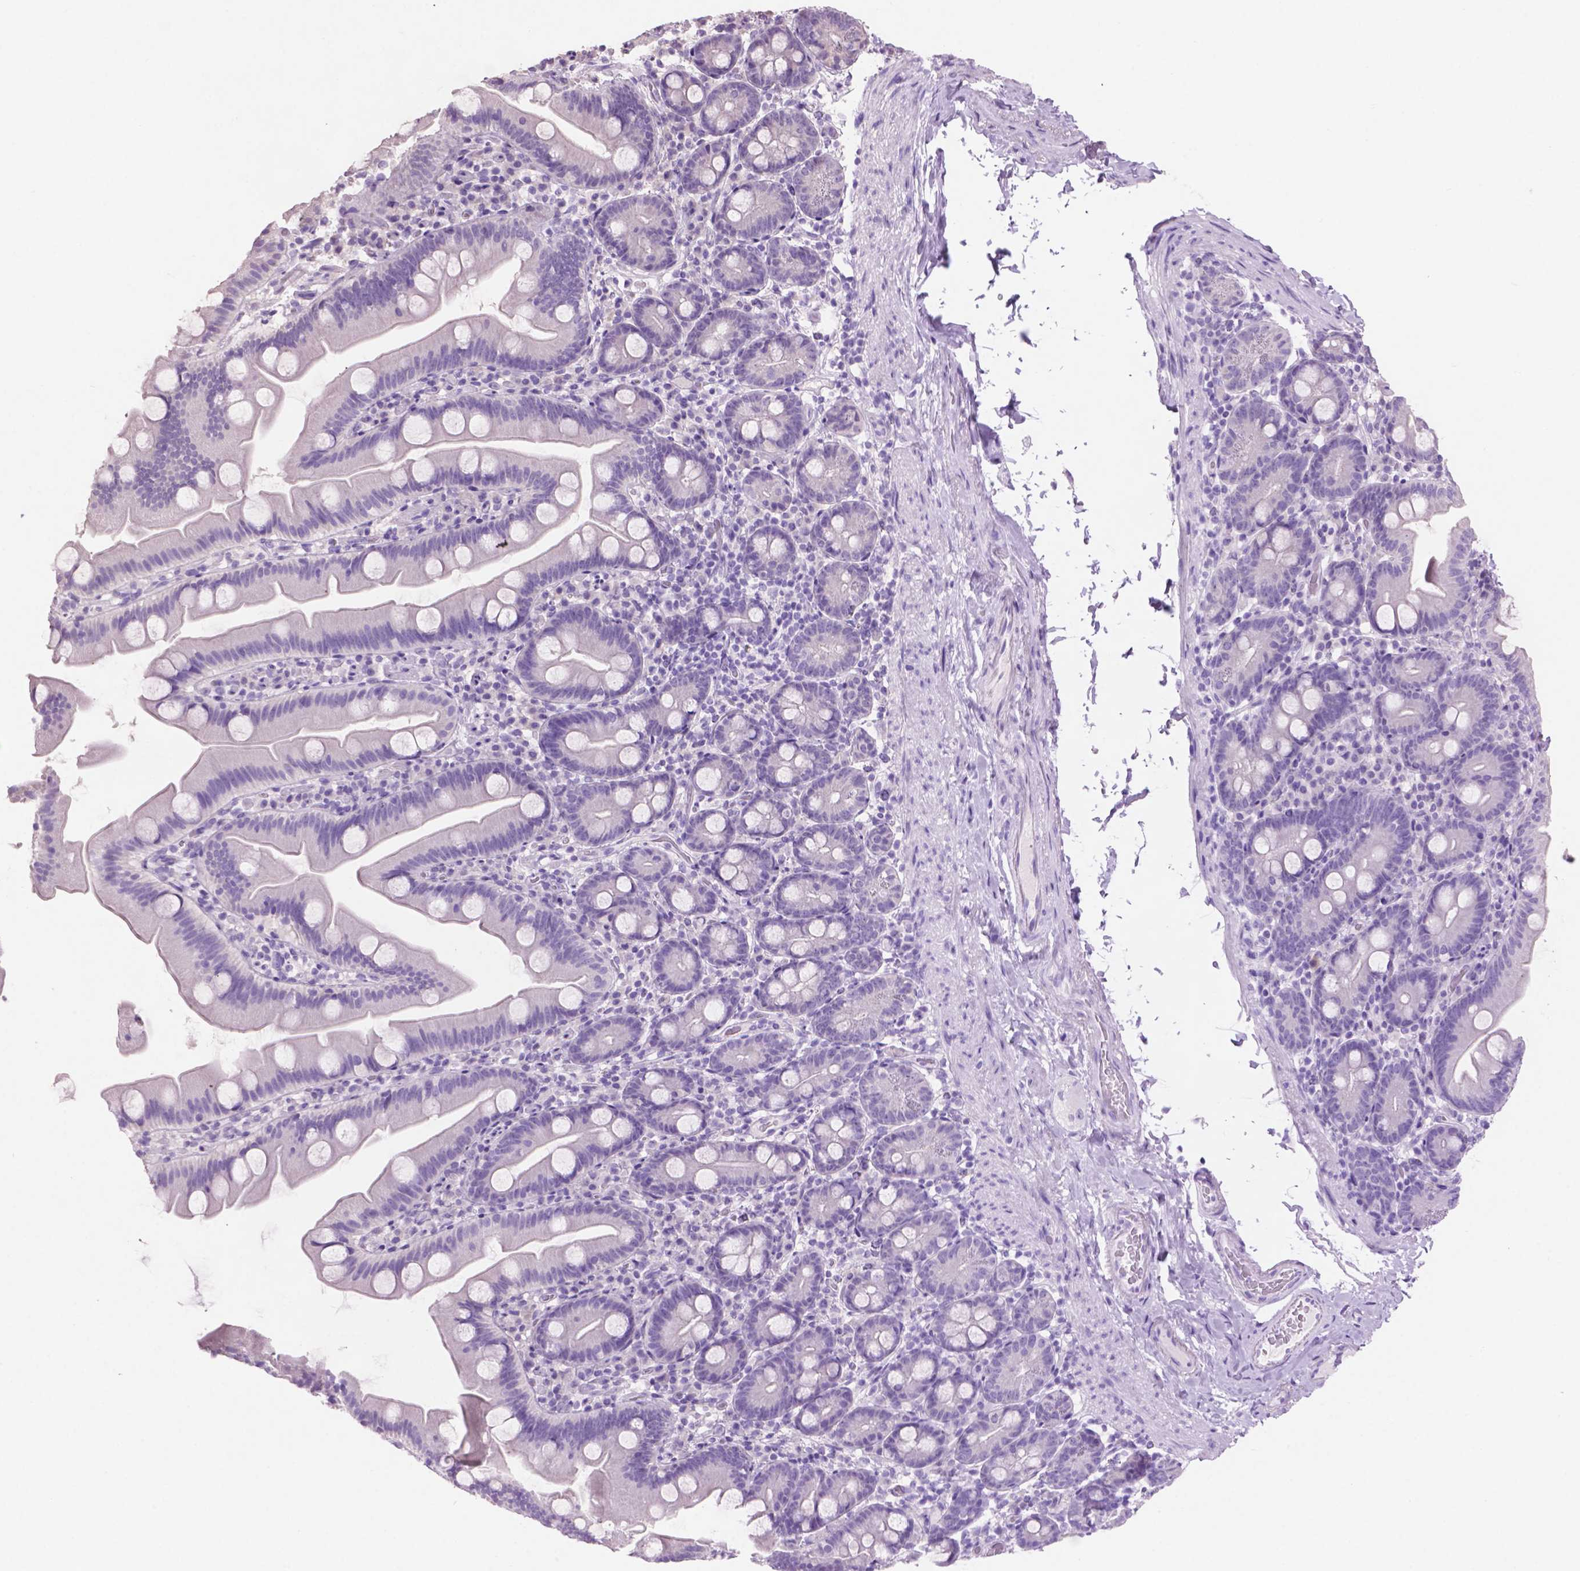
{"staining": {"intensity": "negative", "quantity": "none", "location": "none"}, "tissue": "small intestine", "cell_type": "Glandular cells", "image_type": "normal", "snomed": [{"axis": "morphology", "description": "Normal tissue, NOS"}, {"axis": "topography", "description": "Small intestine"}], "caption": "This is an immunohistochemistry image of unremarkable human small intestine. There is no expression in glandular cells.", "gene": "CRYBA4", "patient": {"sex": "female", "age": 68}}